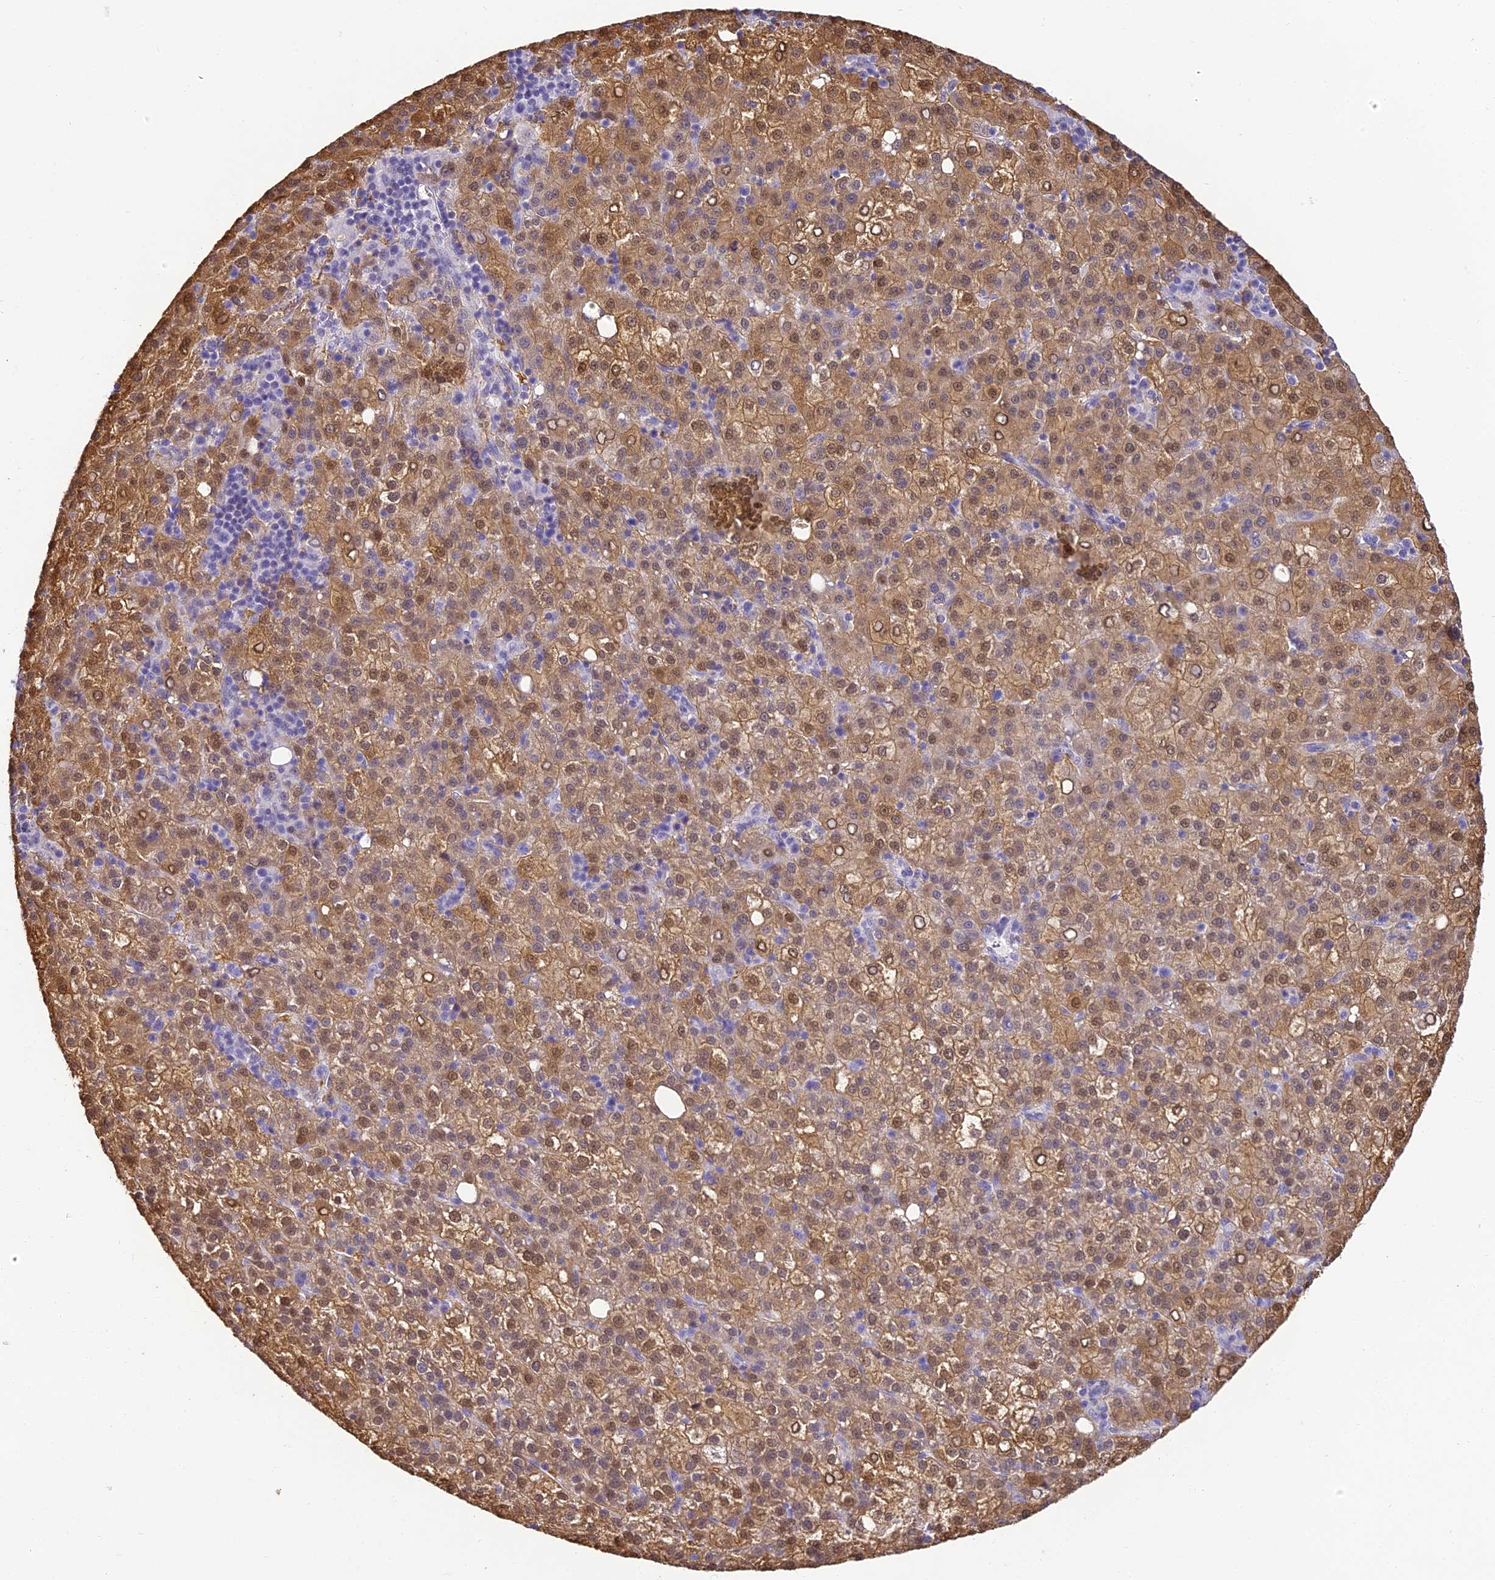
{"staining": {"intensity": "moderate", "quantity": ">75%", "location": "cytoplasmic/membranous,nuclear"}, "tissue": "liver cancer", "cell_type": "Tumor cells", "image_type": "cancer", "snomed": [{"axis": "morphology", "description": "Carcinoma, Hepatocellular, NOS"}, {"axis": "topography", "description": "Liver"}], "caption": "The micrograph shows immunohistochemical staining of hepatocellular carcinoma (liver). There is moderate cytoplasmic/membranous and nuclear positivity is appreciated in about >75% of tumor cells.", "gene": "ABHD14A-ACY1", "patient": {"sex": "female", "age": 58}}